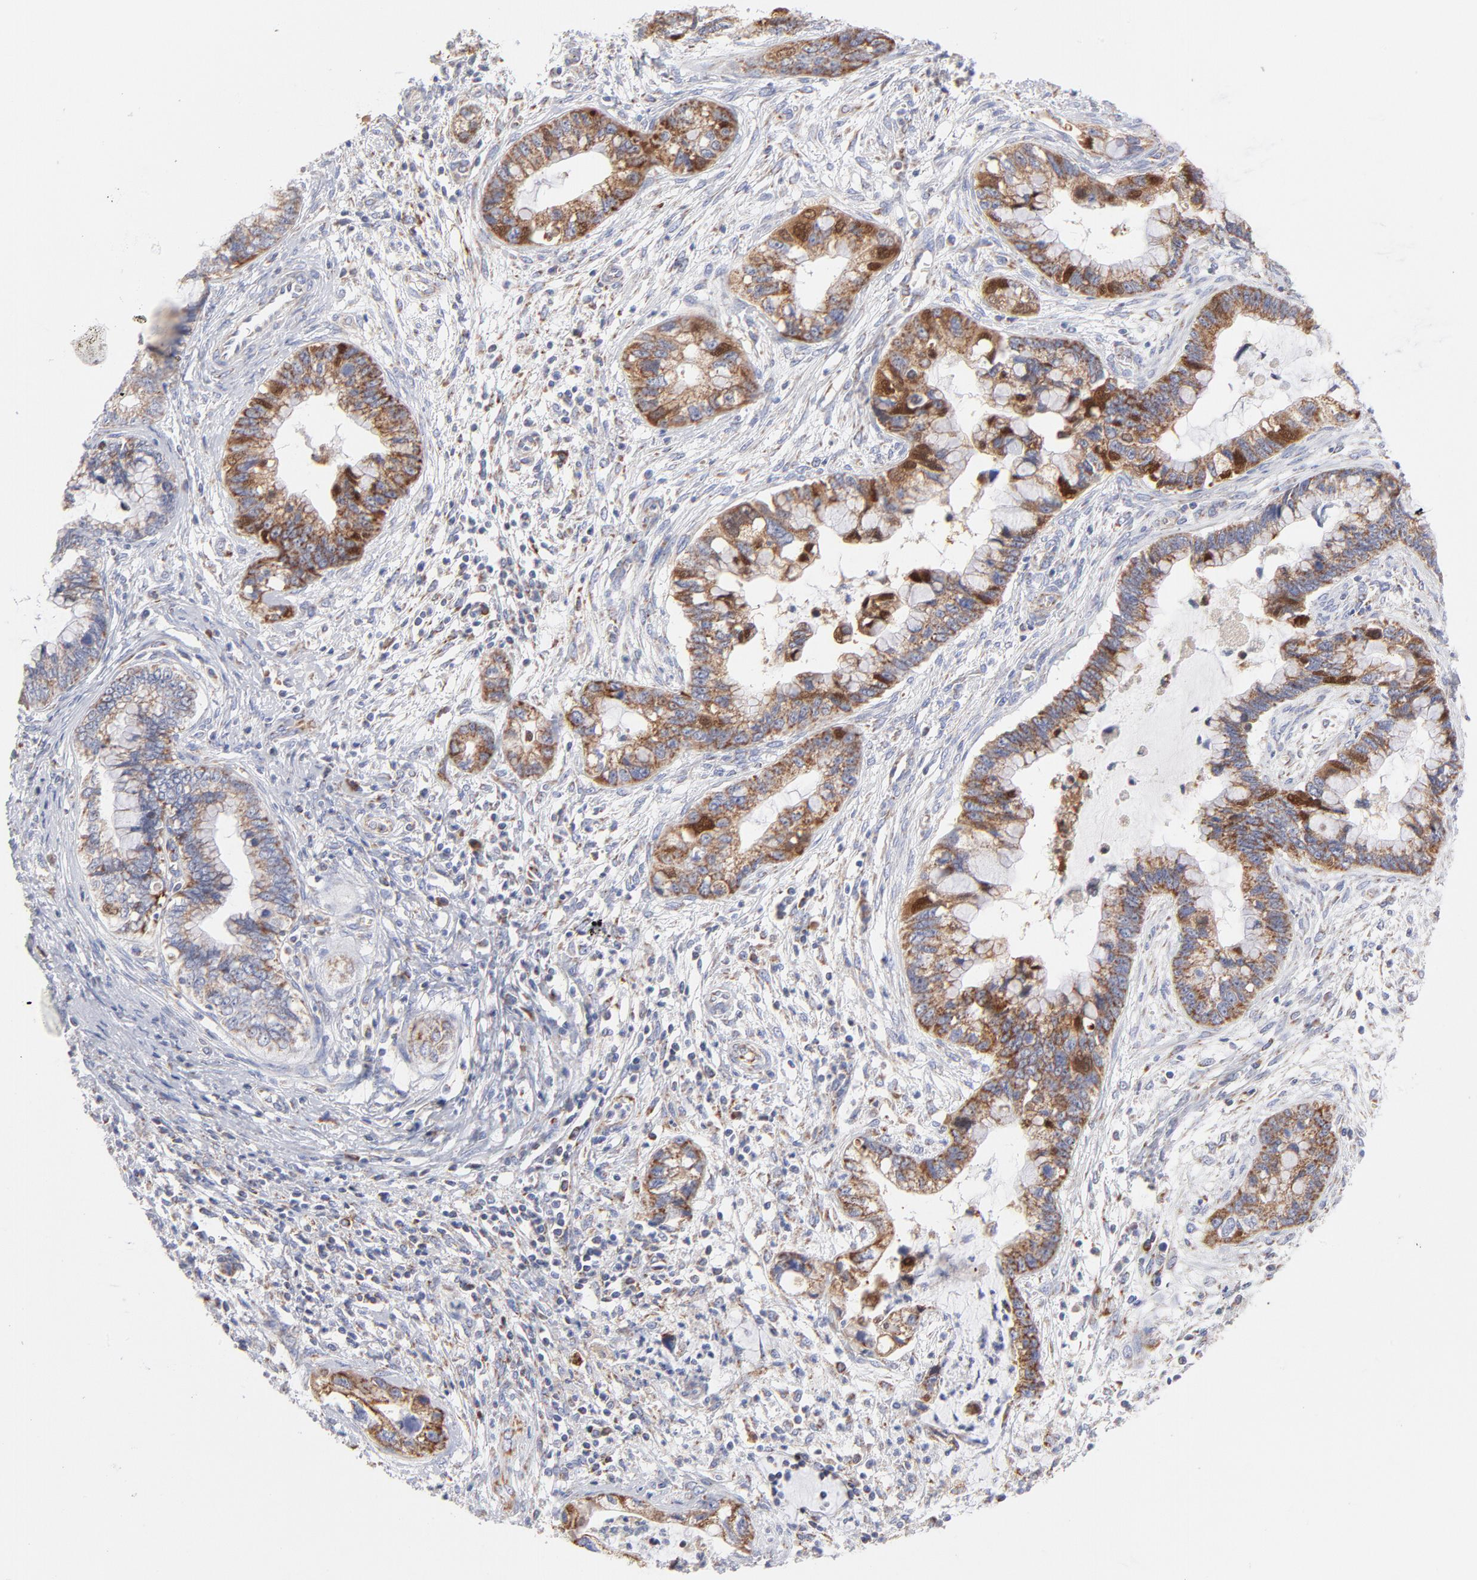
{"staining": {"intensity": "moderate", "quantity": "<25%", "location": "cytoplasmic/membranous"}, "tissue": "cervical cancer", "cell_type": "Tumor cells", "image_type": "cancer", "snomed": [{"axis": "morphology", "description": "Adenocarcinoma, NOS"}, {"axis": "topography", "description": "Cervix"}], "caption": "Immunohistochemistry photomicrograph of human cervical cancer (adenocarcinoma) stained for a protein (brown), which shows low levels of moderate cytoplasmic/membranous positivity in approximately <25% of tumor cells.", "gene": "TIMM8A", "patient": {"sex": "female", "age": 44}}